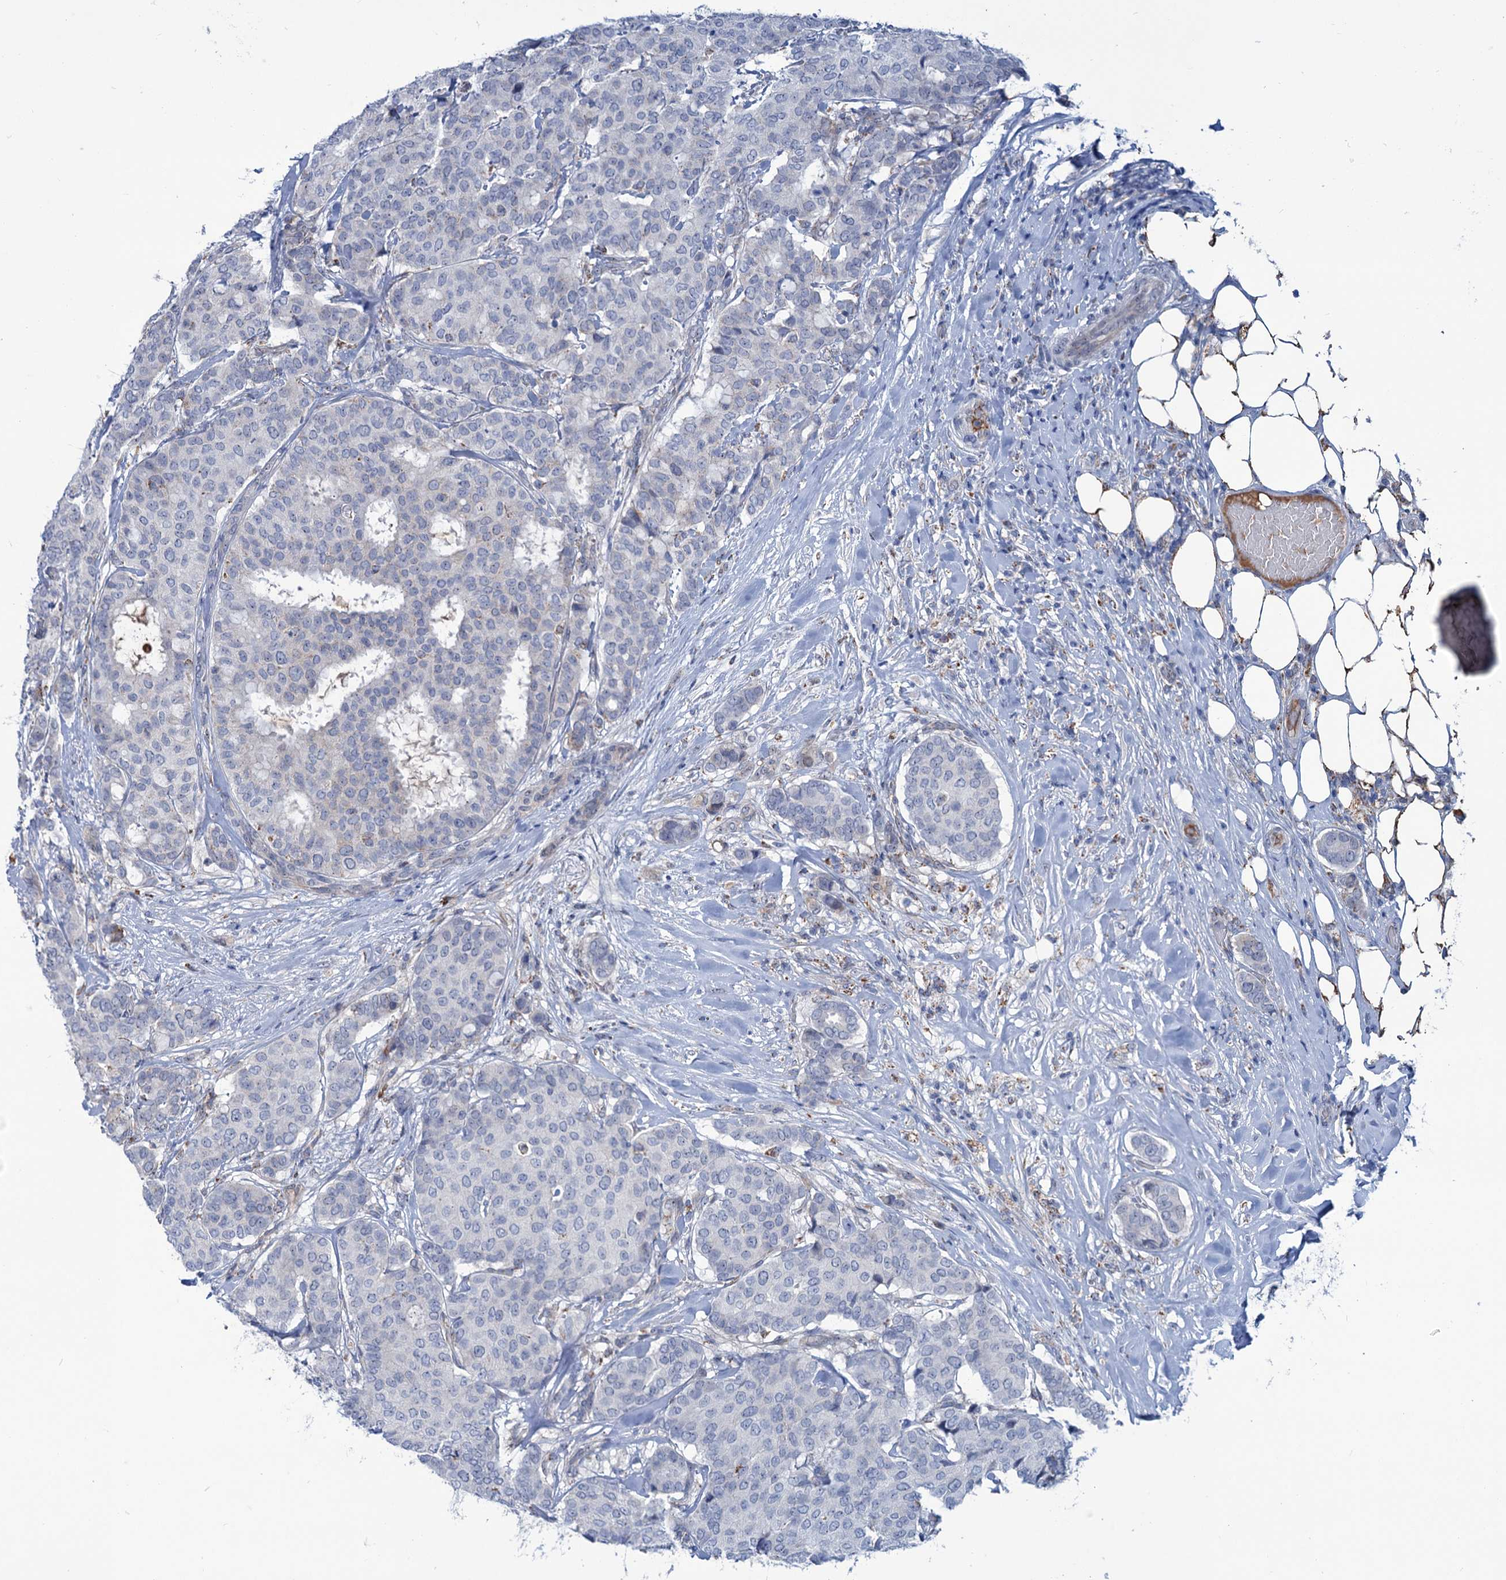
{"staining": {"intensity": "negative", "quantity": "none", "location": "none"}, "tissue": "breast cancer", "cell_type": "Tumor cells", "image_type": "cancer", "snomed": [{"axis": "morphology", "description": "Duct carcinoma"}, {"axis": "topography", "description": "Breast"}], "caption": "DAB immunohistochemical staining of breast cancer exhibits no significant positivity in tumor cells.", "gene": "LPIN1", "patient": {"sex": "female", "age": 75}}